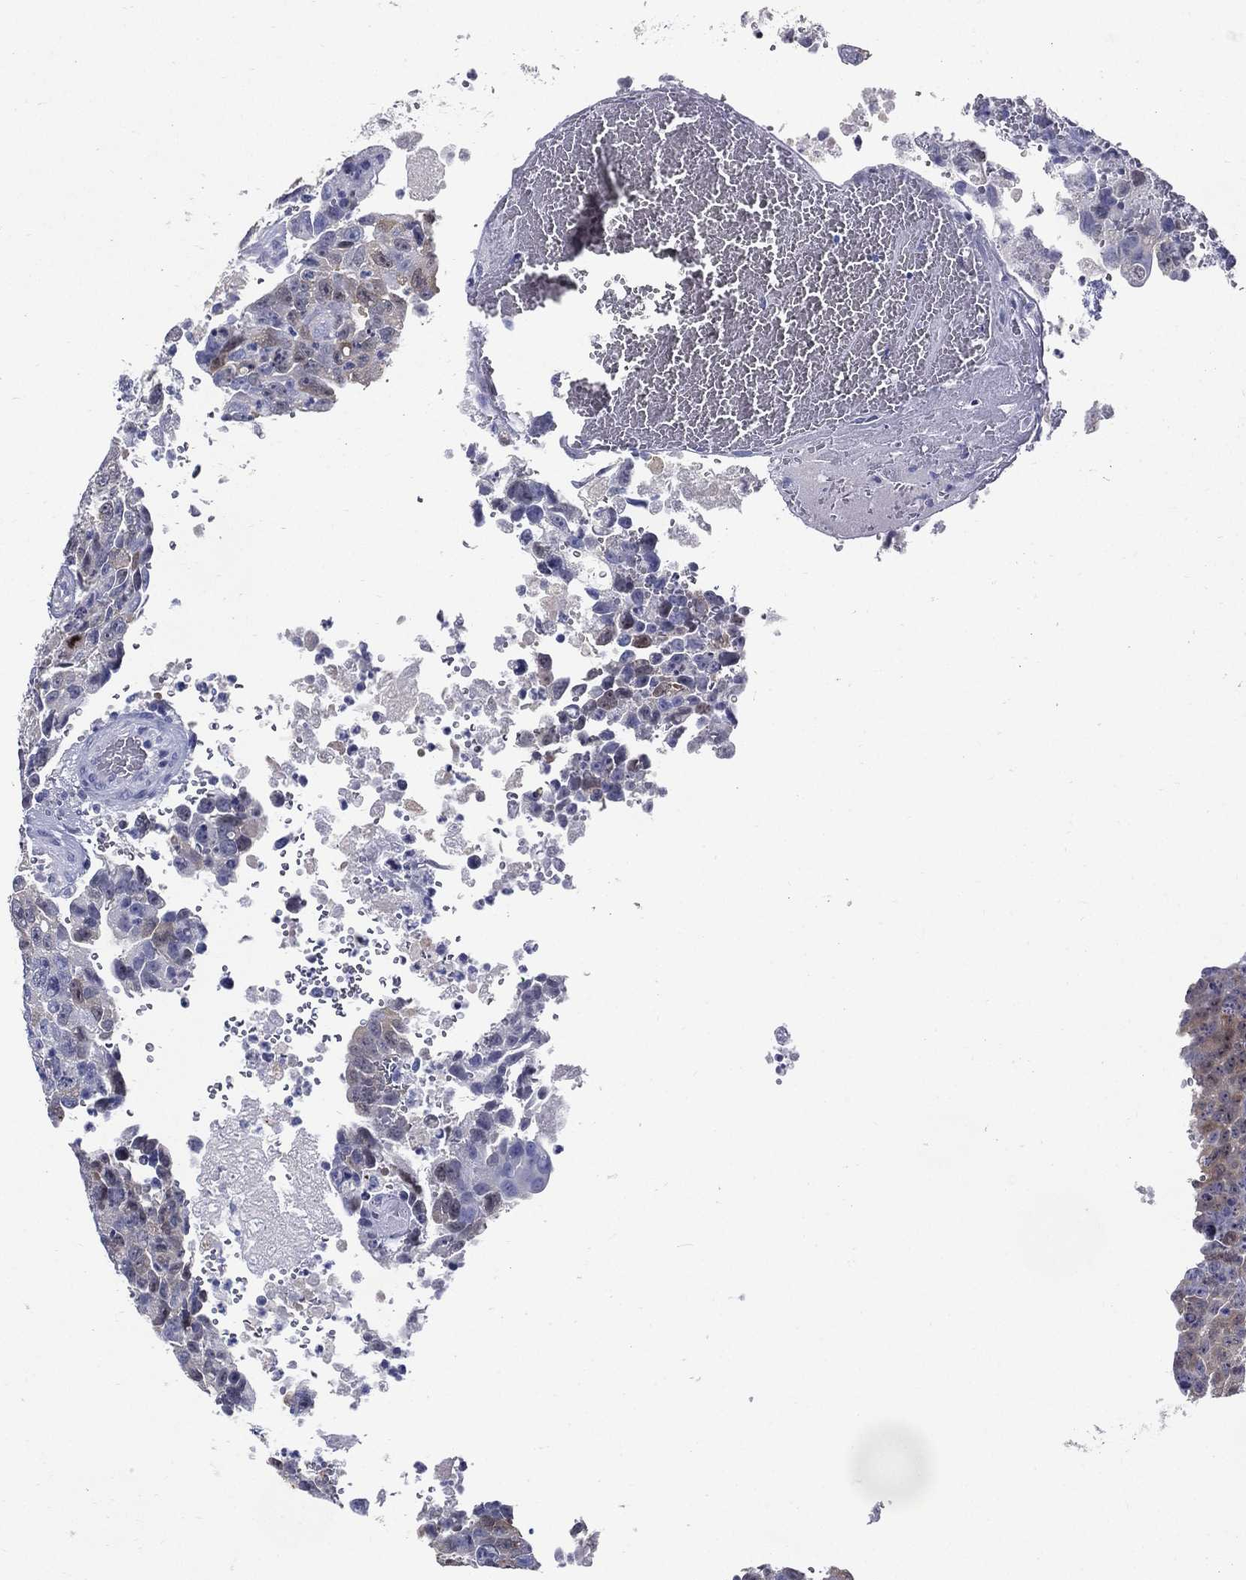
{"staining": {"intensity": "negative", "quantity": "none", "location": "none"}, "tissue": "testis cancer", "cell_type": "Tumor cells", "image_type": "cancer", "snomed": [{"axis": "morphology", "description": "Carcinoma, Embryonal, NOS"}, {"axis": "topography", "description": "Testis"}], "caption": "A histopathology image of testis cancer stained for a protein demonstrates no brown staining in tumor cells.", "gene": "KIF2C", "patient": {"sex": "male", "age": 24}}